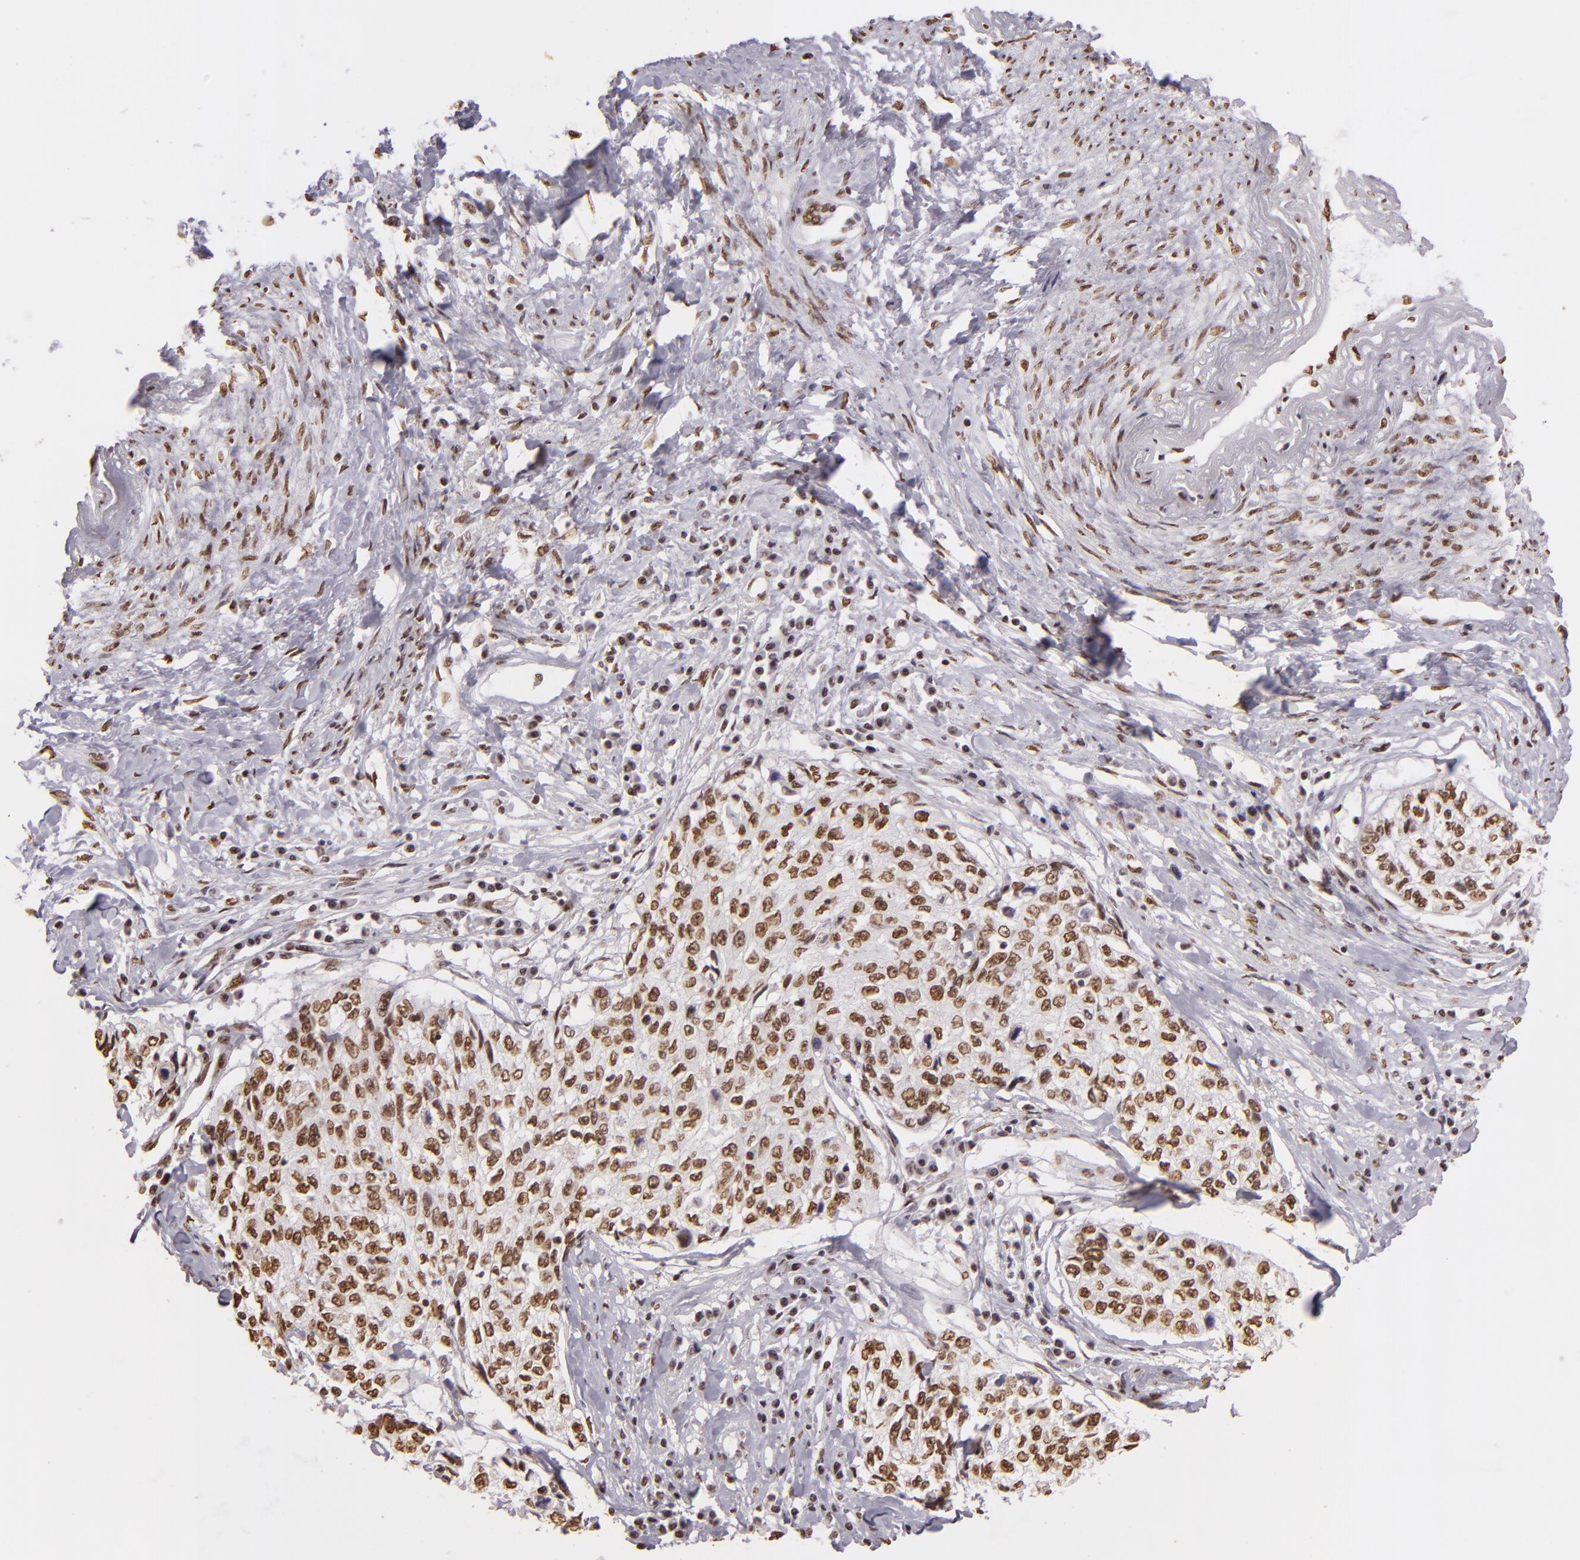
{"staining": {"intensity": "moderate", "quantity": ">75%", "location": "nuclear"}, "tissue": "cervical cancer", "cell_type": "Tumor cells", "image_type": "cancer", "snomed": [{"axis": "morphology", "description": "Squamous cell carcinoma, NOS"}, {"axis": "topography", "description": "Cervix"}], "caption": "Moderate nuclear positivity for a protein is seen in about >75% of tumor cells of cervical cancer (squamous cell carcinoma) using IHC.", "gene": "PAPOLA", "patient": {"sex": "female", "age": 57}}